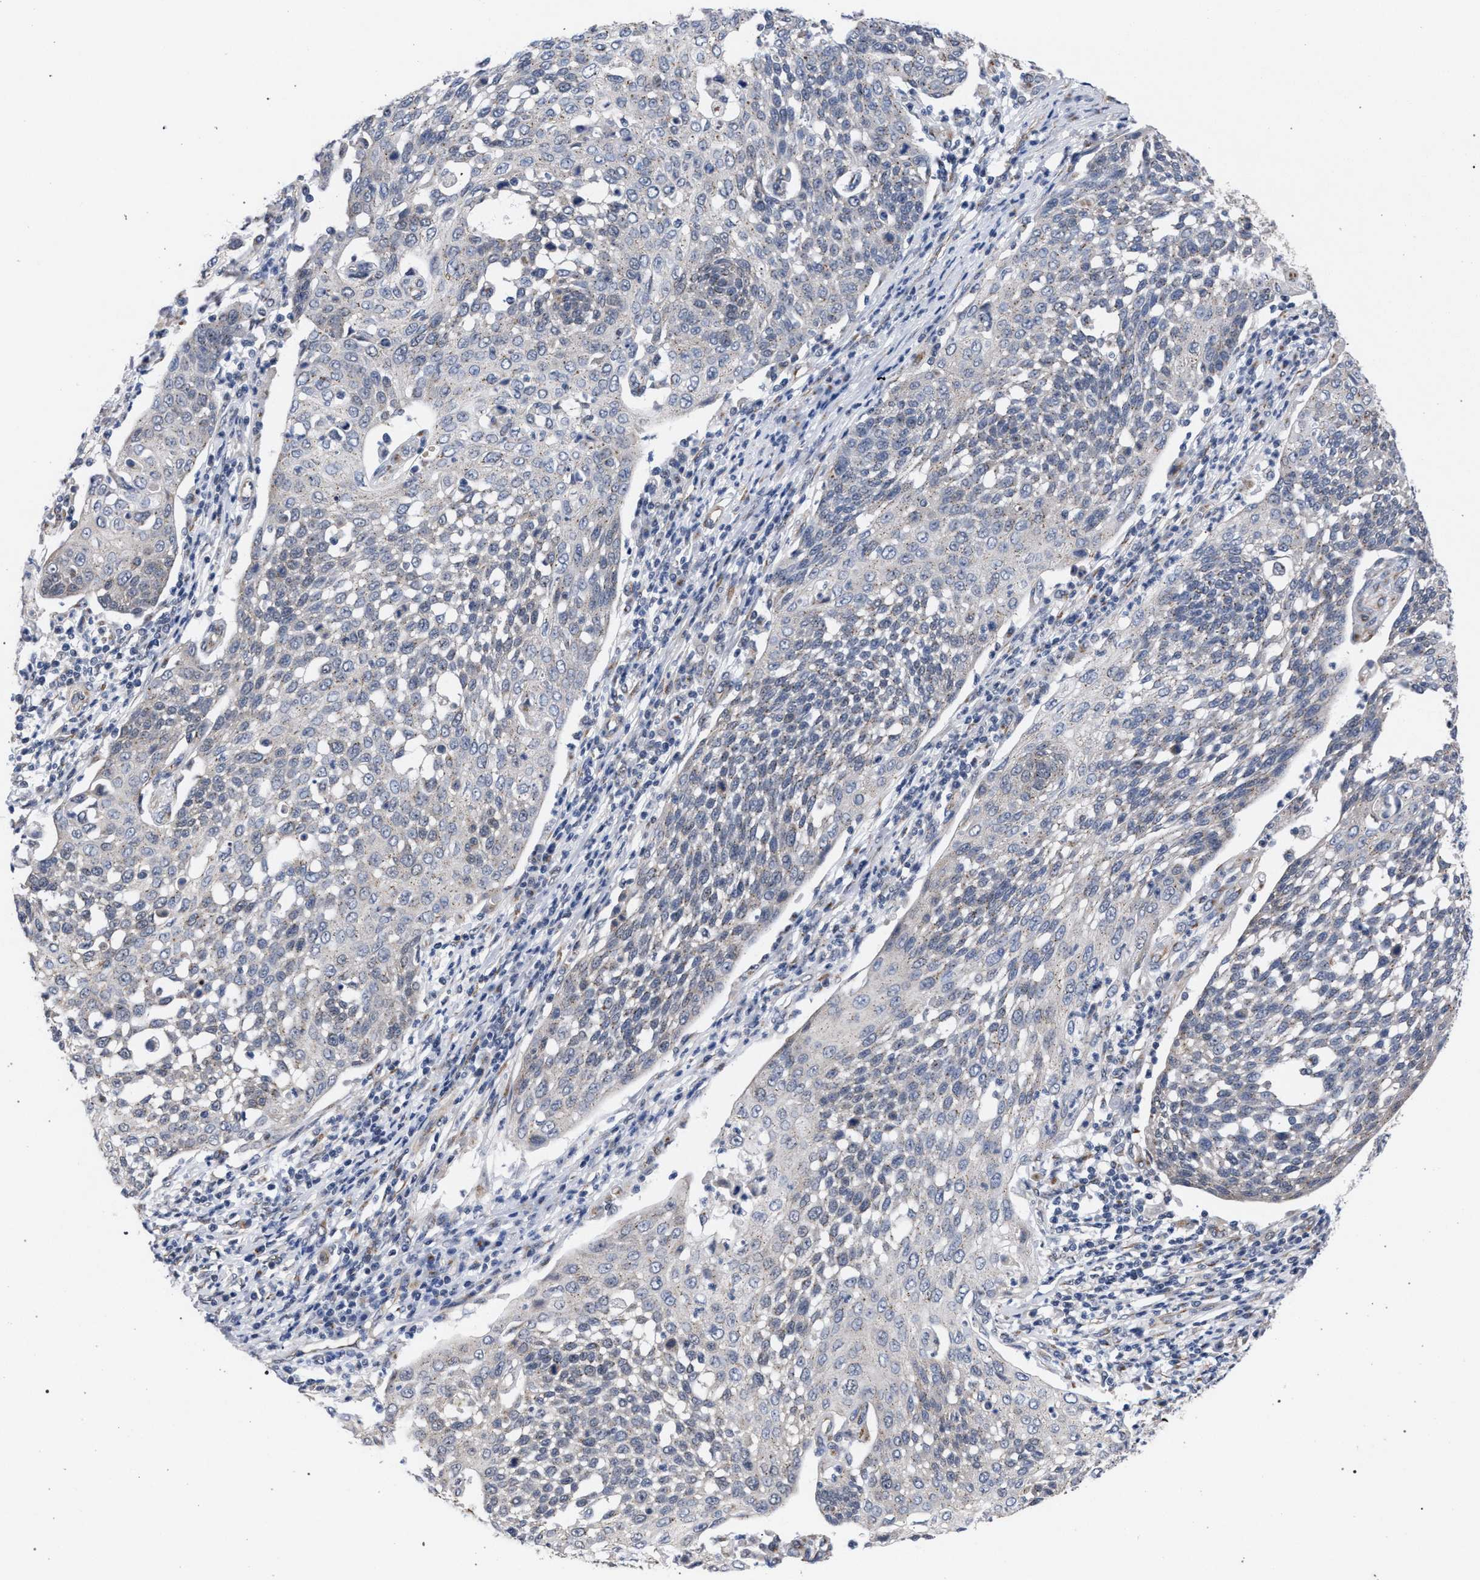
{"staining": {"intensity": "weak", "quantity": "<25%", "location": "cytoplasmic/membranous"}, "tissue": "cervical cancer", "cell_type": "Tumor cells", "image_type": "cancer", "snomed": [{"axis": "morphology", "description": "Squamous cell carcinoma, NOS"}, {"axis": "topography", "description": "Cervix"}], "caption": "The image reveals no staining of tumor cells in cervical cancer (squamous cell carcinoma). (IHC, brightfield microscopy, high magnification).", "gene": "GOLGA2", "patient": {"sex": "female", "age": 34}}